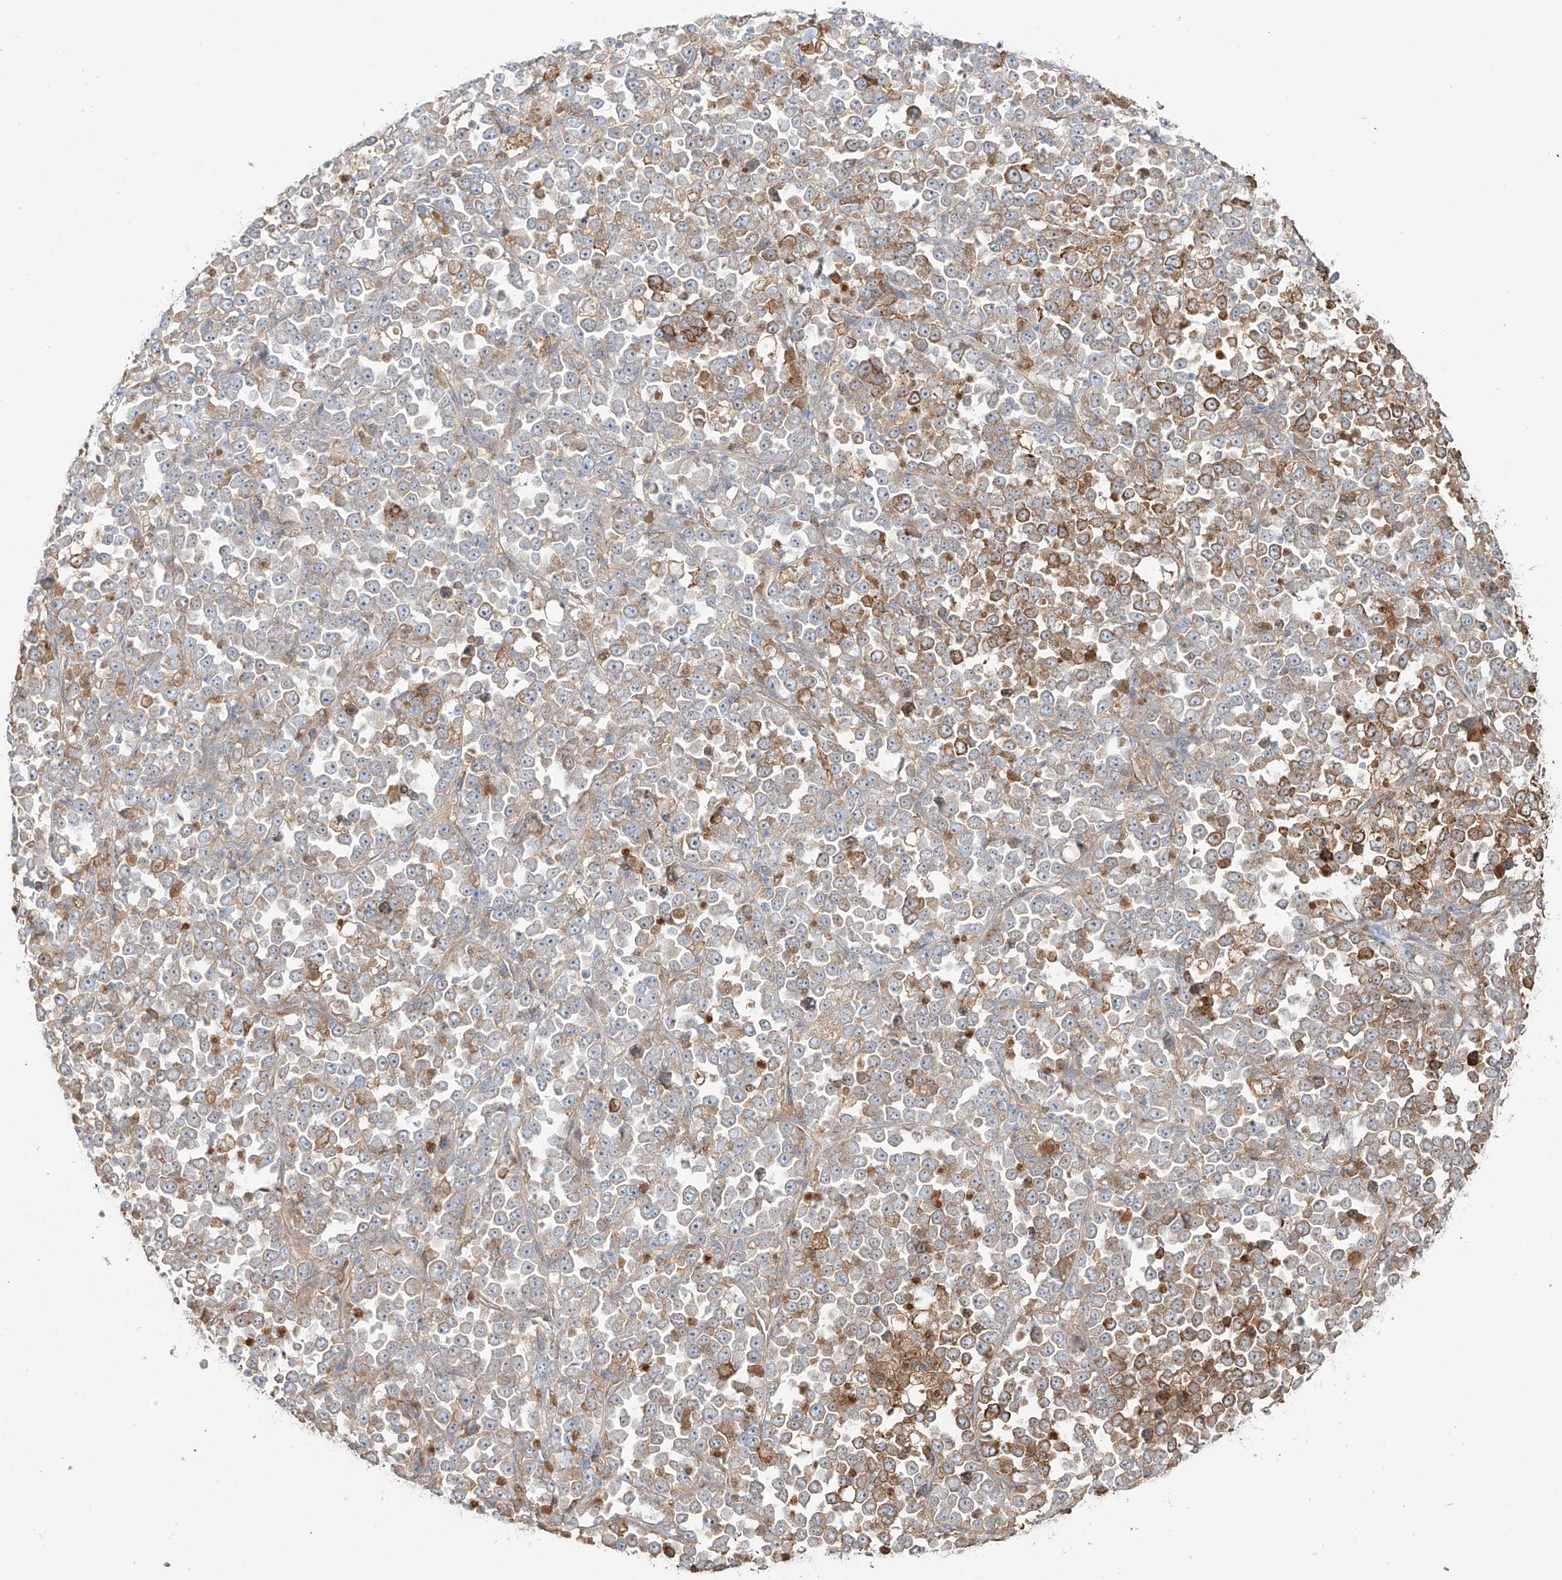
{"staining": {"intensity": "moderate", "quantity": "25%-75%", "location": "cytoplasmic/membranous"}, "tissue": "stomach cancer", "cell_type": "Tumor cells", "image_type": "cancer", "snomed": [{"axis": "morphology", "description": "Normal tissue, NOS"}, {"axis": "morphology", "description": "Adenocarcinoma, NOS"}, {"axis": "topography", "description": "Stomach, upper"}, {"axis": "topography", "description": "Stomach"}], "caption": "The histopathology image exhibits staining of stomach adenocarcinoma, revealing moderate cytoplasmic/membranous protein staining (brown color) within tumor cells. The protein of interest is stained brown, and the nuclei are stained in blue (DAB IHC with brightfield microscopy, high magnification).", "gene": "ERO1A", "patient": {"sex": "male", "age": 59}}